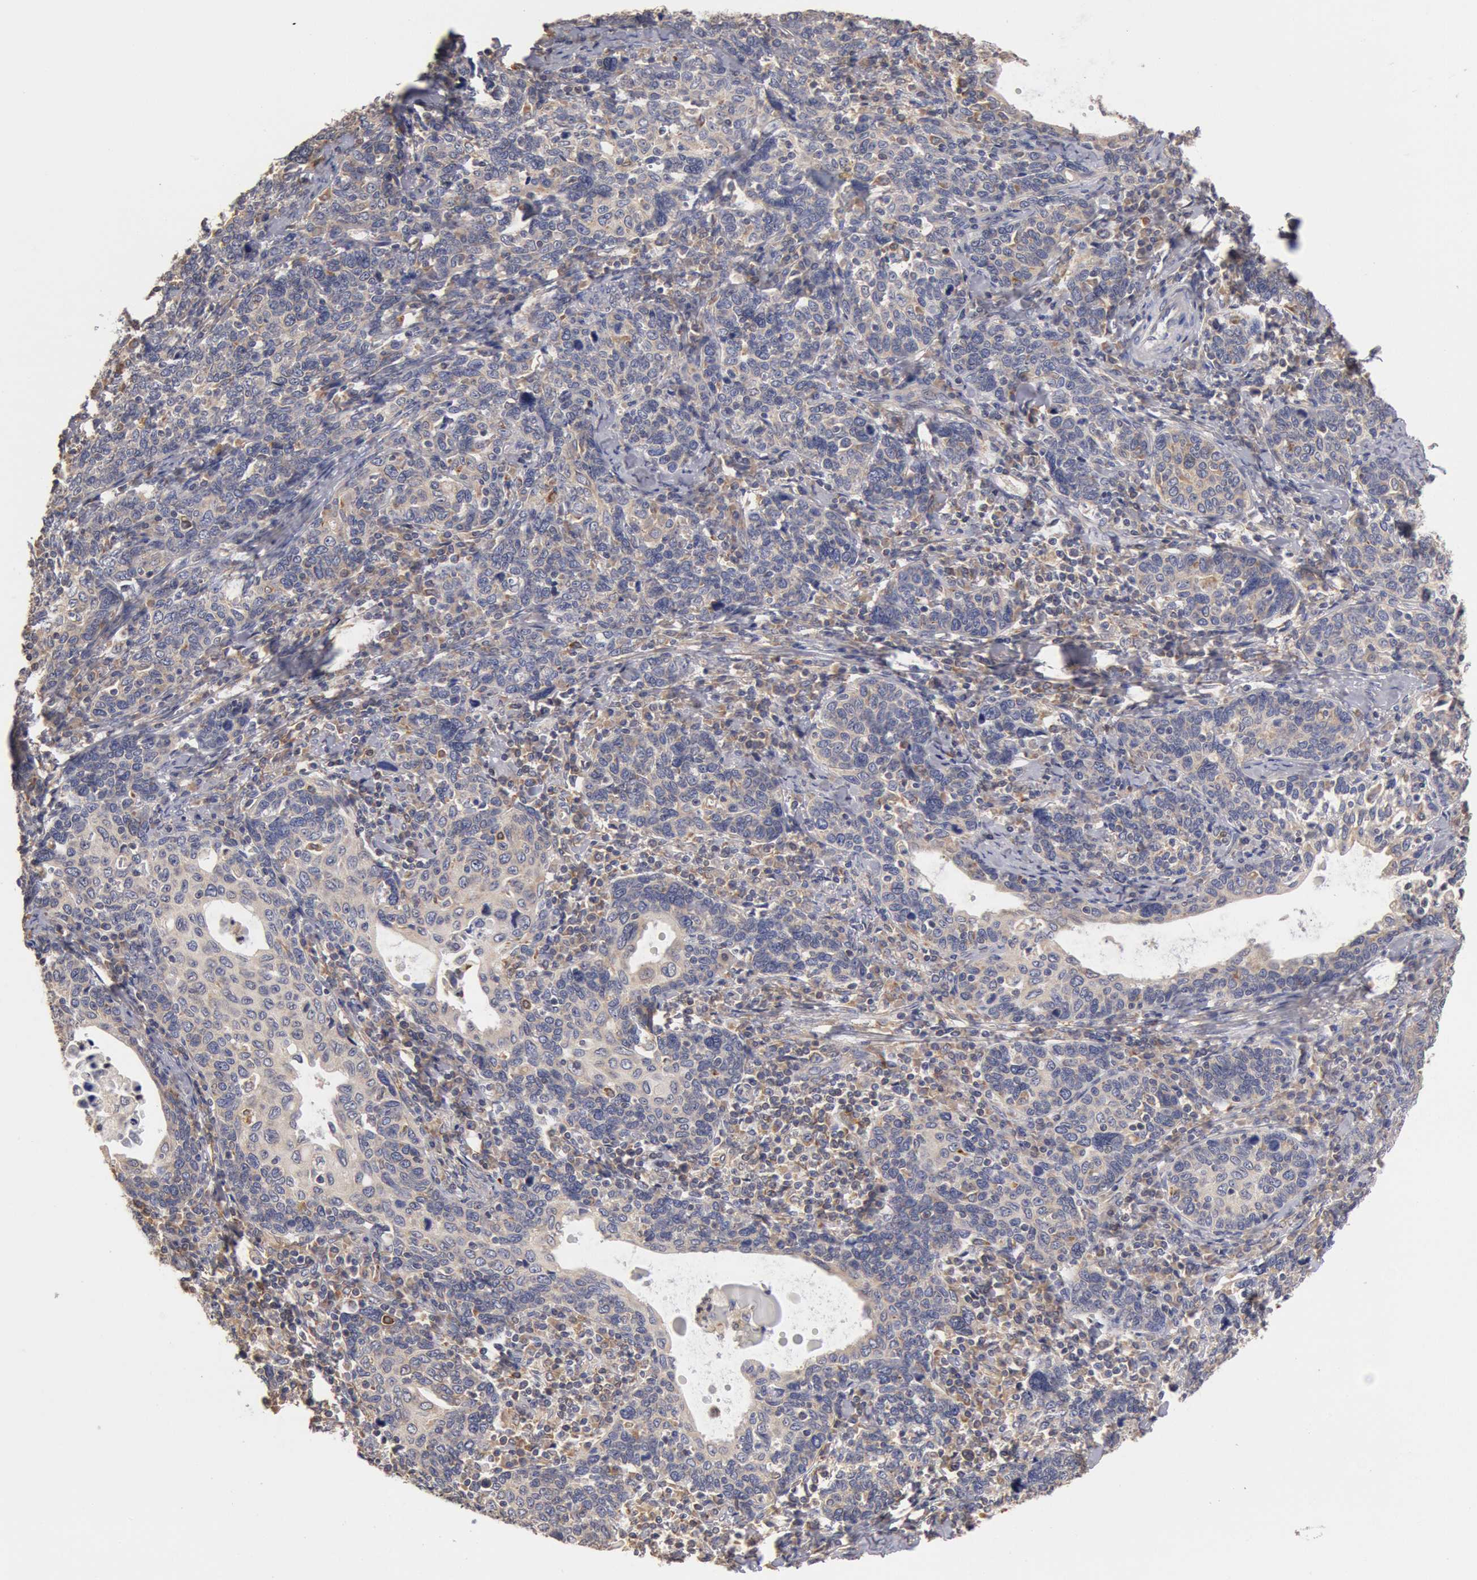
{"staining": {"intensity": "negative", "quantity": "none", "location": "none"}, "tissue": "cervical cancer", "cell_type": "Tumor cells", "image_type": "cancer", "snomed": [{"axis": "morphology", "description": "Squamous cell carcinoma, NOS"}, {"axis": "topography", "description": "Cervix"}], "caption": "A high-resolution micrograph shows IHC staining of cervical cancer (squamous cell carcinoma), which shows no significant positivity in tumor cells.", "gene": "OSBPL8", "patient": {"sex": "female", "age": 41}}